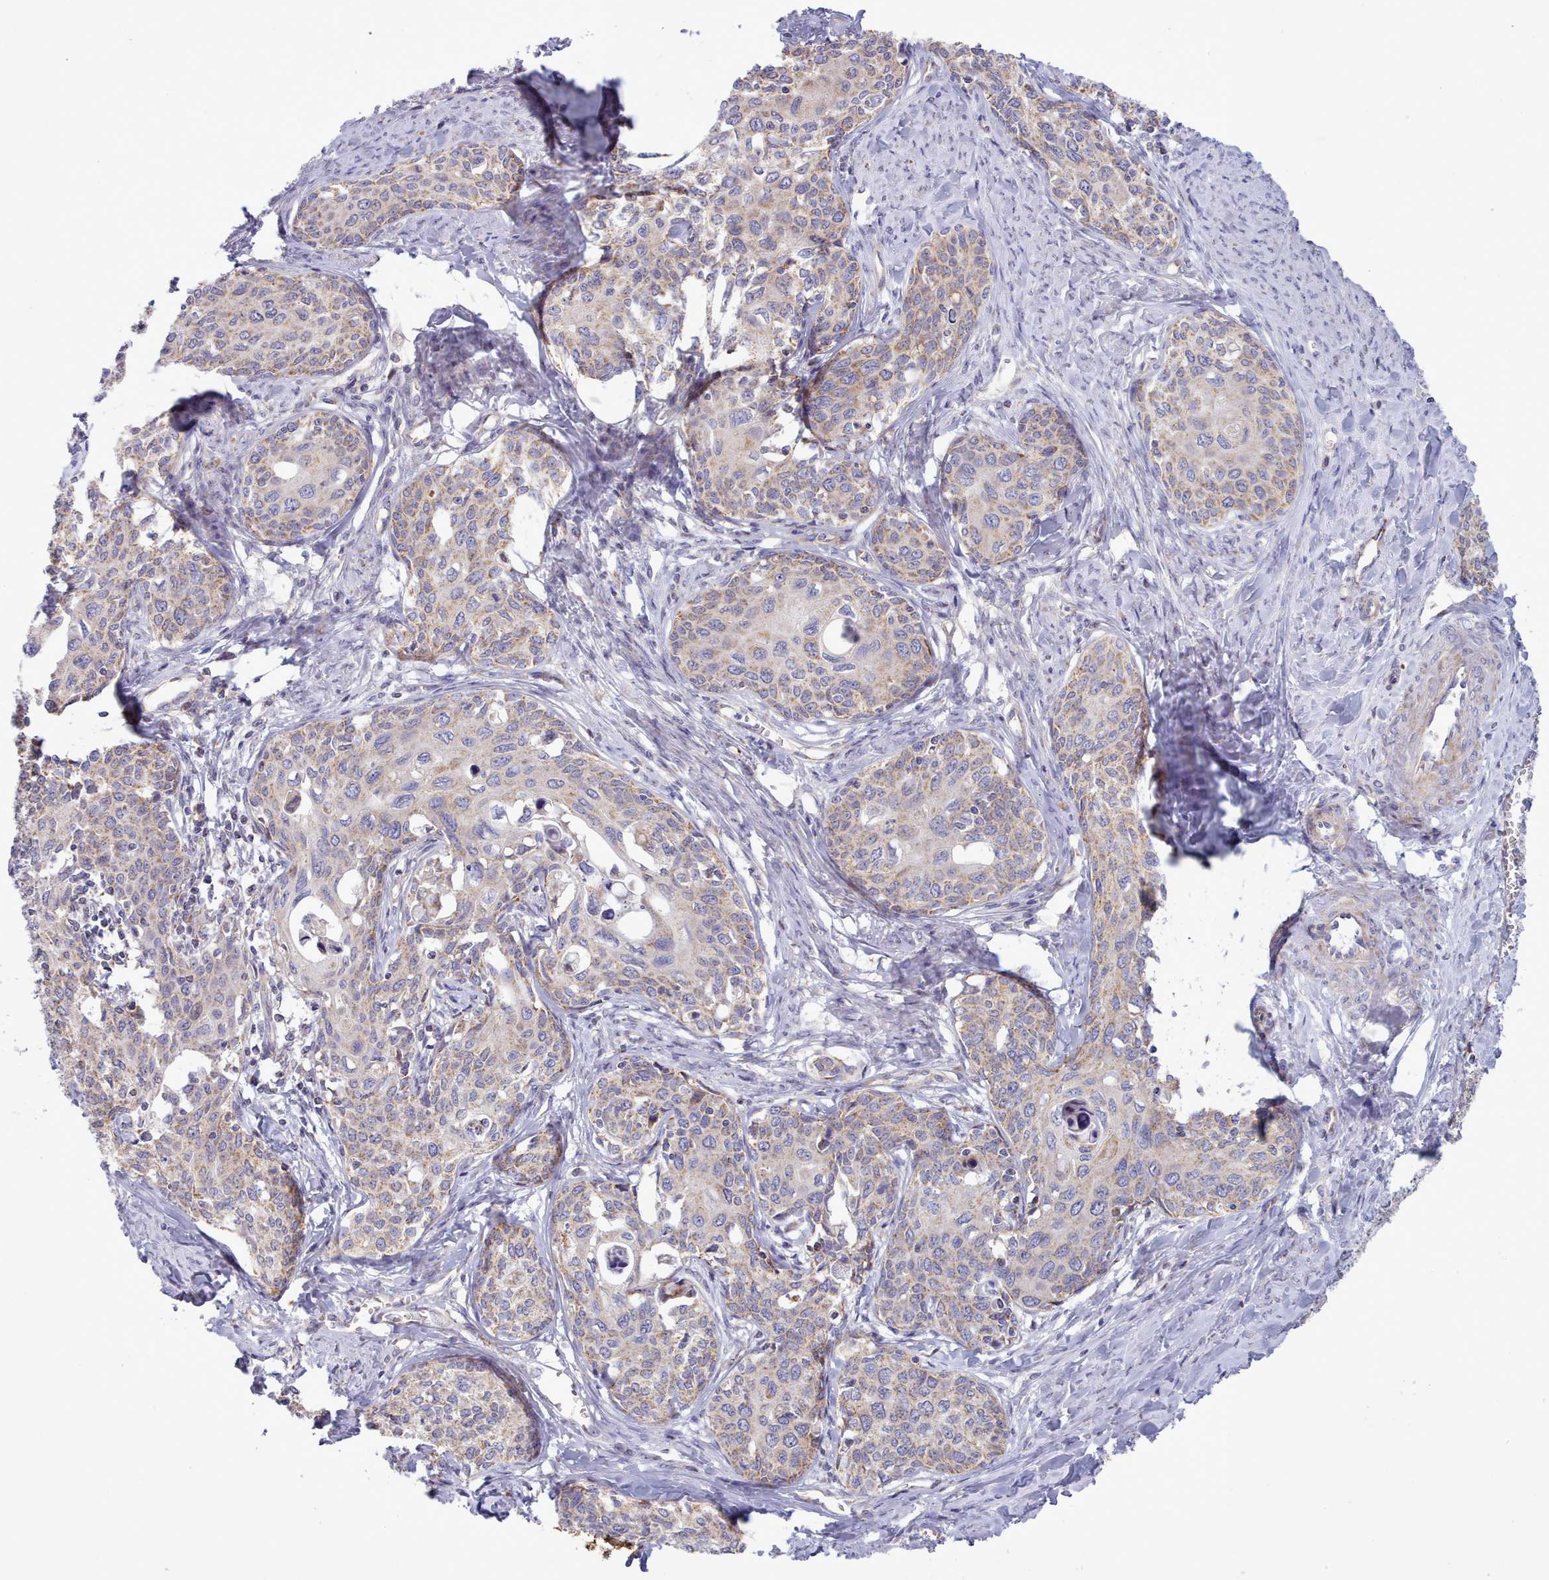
{"staining": {"intensity": "weak", "quantity": ">75%", "location": "cytoplasmic/membranous"}, "tissue": "cervical cancer", "cell_type": "Tumor cells", "image_type": "cancer", "snomed": [{"axis": "morphology", "description": "Squamous cell carcinoma, NOS"}, {"axis": "morphology", "description": "Adenocarcinoma, NOS"}, {"axis": "topography", "description": "Cervix"}], "caption": "Protein expression by IHC exhibits weak cytoplasmic/membranous staining in about >75% of tumor cells in cervical cancer (squamous cell carcinoma).", "gene": "MRPL21", "patient": {"sex": "female", "age": 52}}